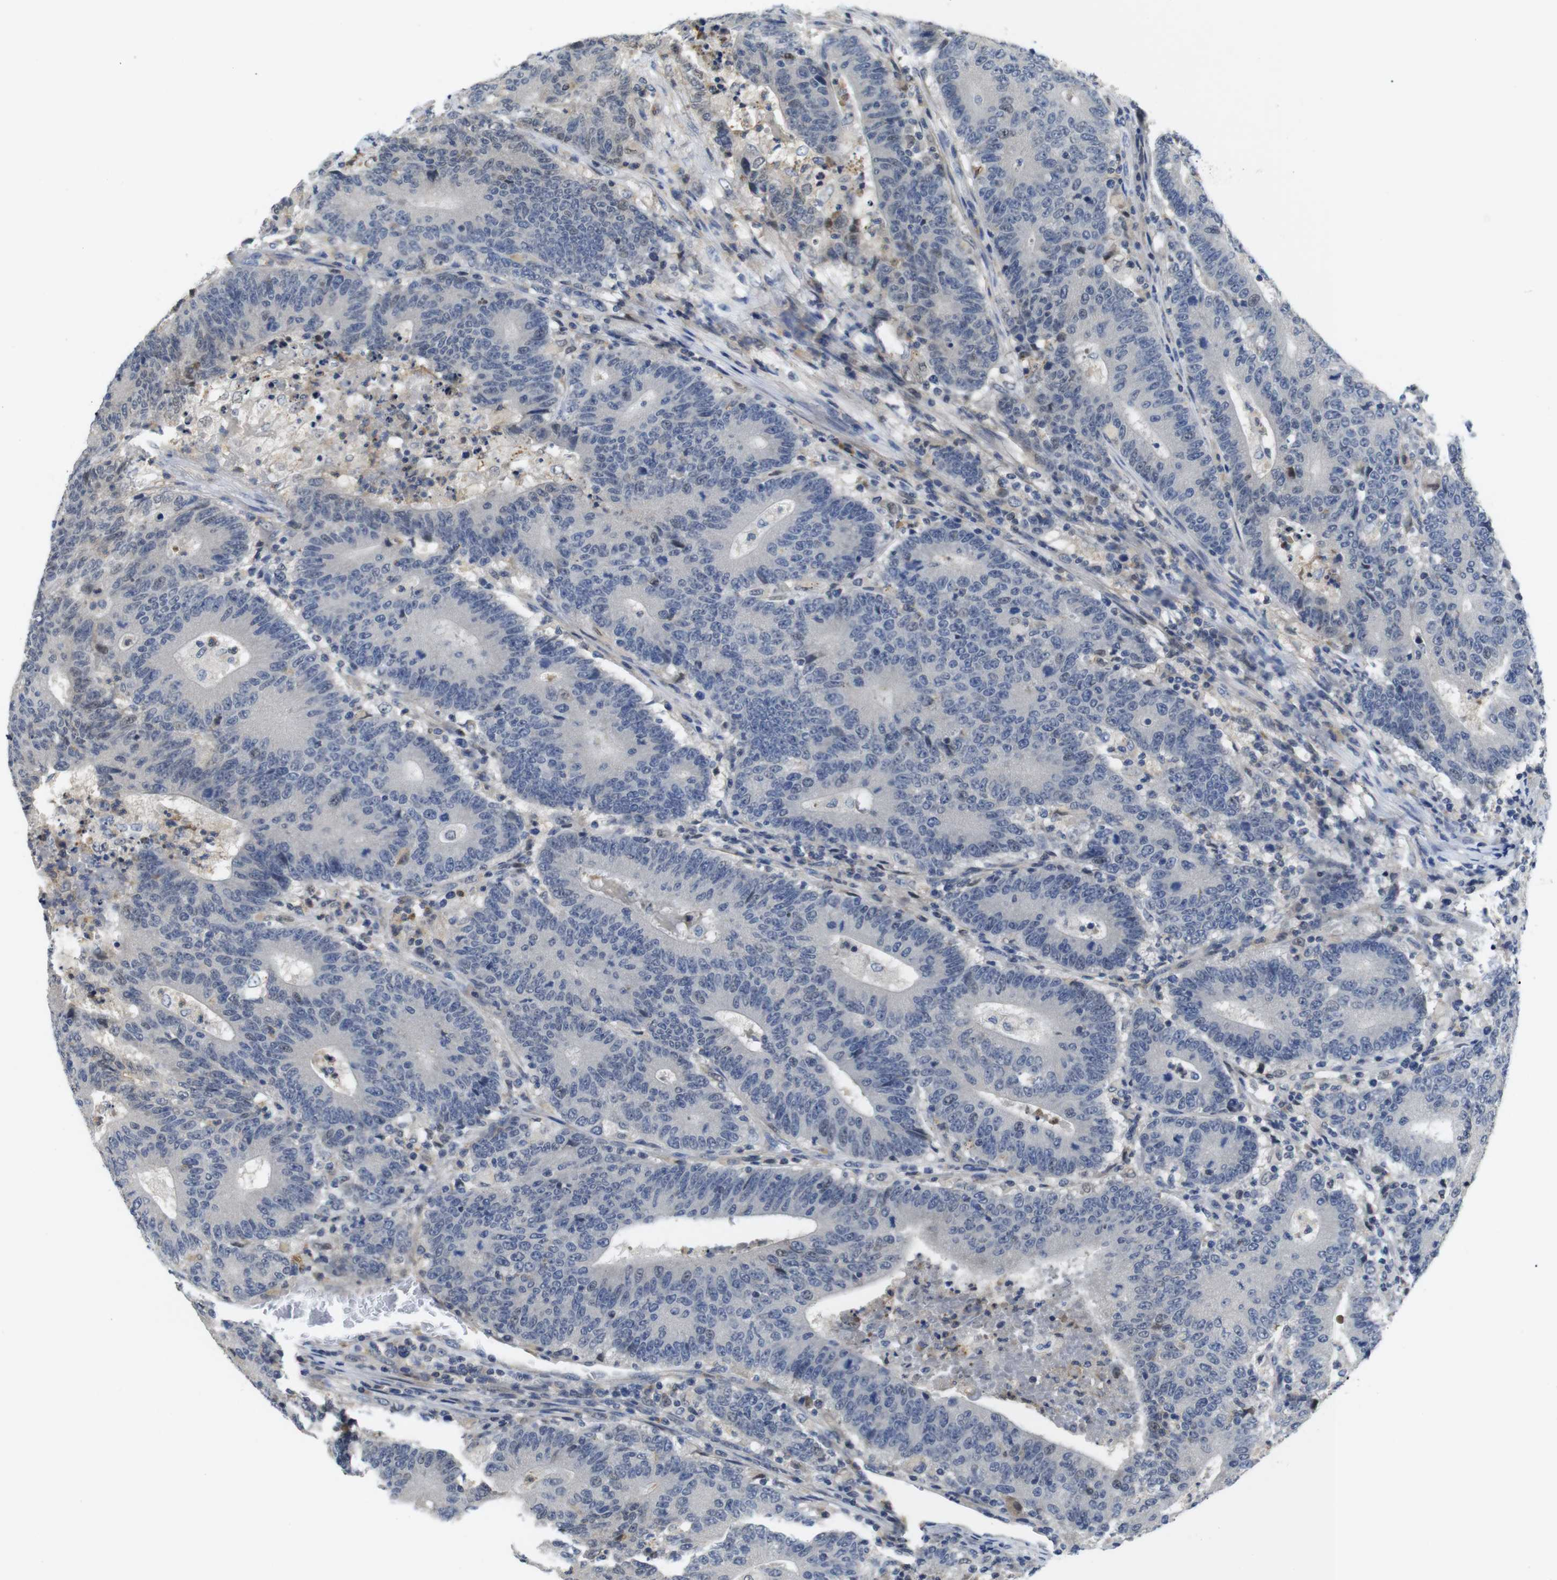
{"staining": {"intensity": "weak", "quantity": "<25%", "location": "nuclear"}, "tissue": "colorectal cancer", "cell_type": "Tumor cells", "image_type": "cancer", "snomed": [{"axis": "morphology", "description": "Normal tissue, NOS"}, {"axis": "morphology", "description": "Adenocarcinoma, NOS"}, {"axis": "topography", "description": "Colon"}], "caption": "A photomicrograph of colorectal adenocarcinoma stained for a protein displays no brown staining in tumor cells.", "gene": "FNTA", "patient": {"sex": "female", "age": 75}}